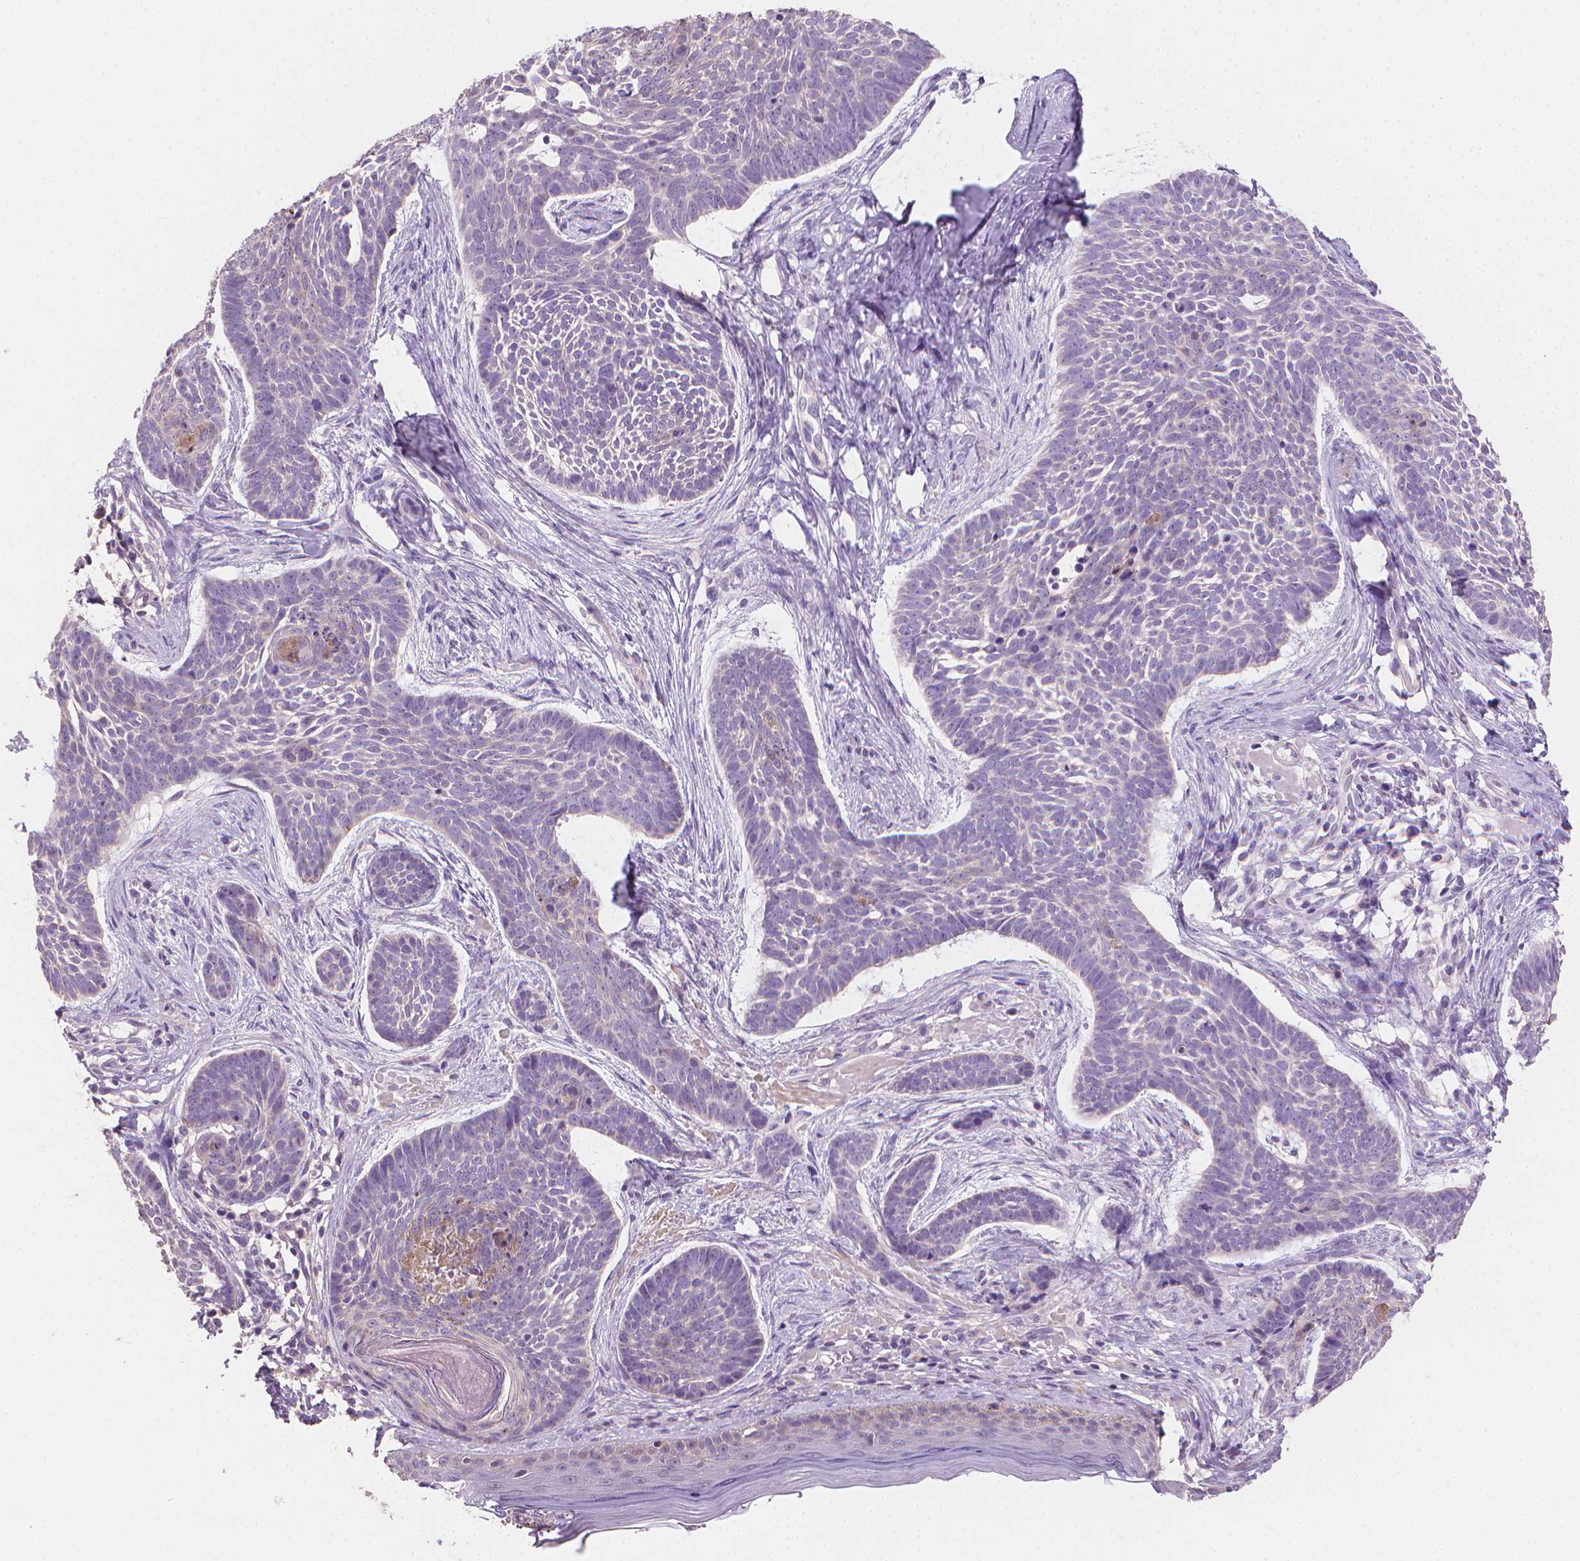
{"staining": {"intensity": "negative", "quantity": "none", "location": "none"}, "tissue": "skin cancer", "cell_type": "Tumor cells", "image_type": "cancer", "snomed": [{"axis": "morphology", "description": "Basal cell carcinoma"}, {"axis": "topography", "description": "Skin"}], "caption": "Image shows no protein positivity in tumor cells of basal cell carcinoma (skin) tissue.", "gene": "CATIP", "patient": {"sex": "male", "age": 85}}